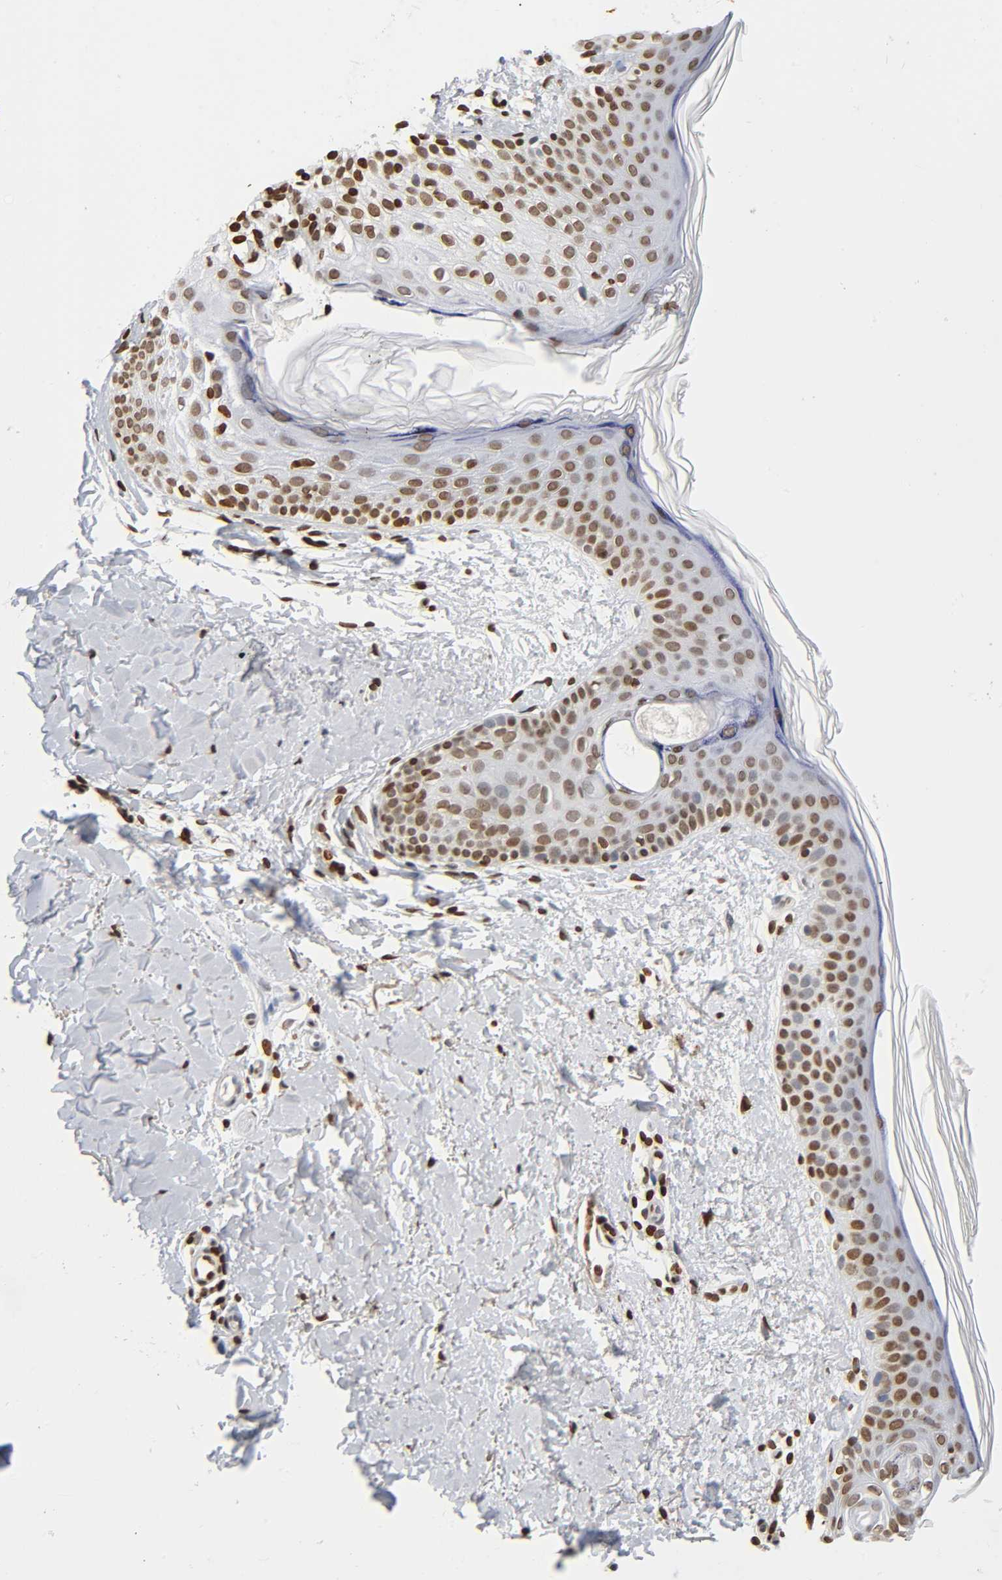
{"staining": {"intensity": "moderate", "quantity": ">75%", "location": "nuclear"}, "tissue": "skin", "cell_type": "Fibroblasts", "image_type": "normal", "snomed": [{"axis": "morphology", "description": "Normal tissue, NOS"}, {"axis": "topography", "description": "Skin"}], "caption": "Skin stained with a brown dye reveals moderate nuclear positive expression in about >75% of fibroblasts.", "gene": "HOXA6", "patient": {"sex": "female", "age": 56}}